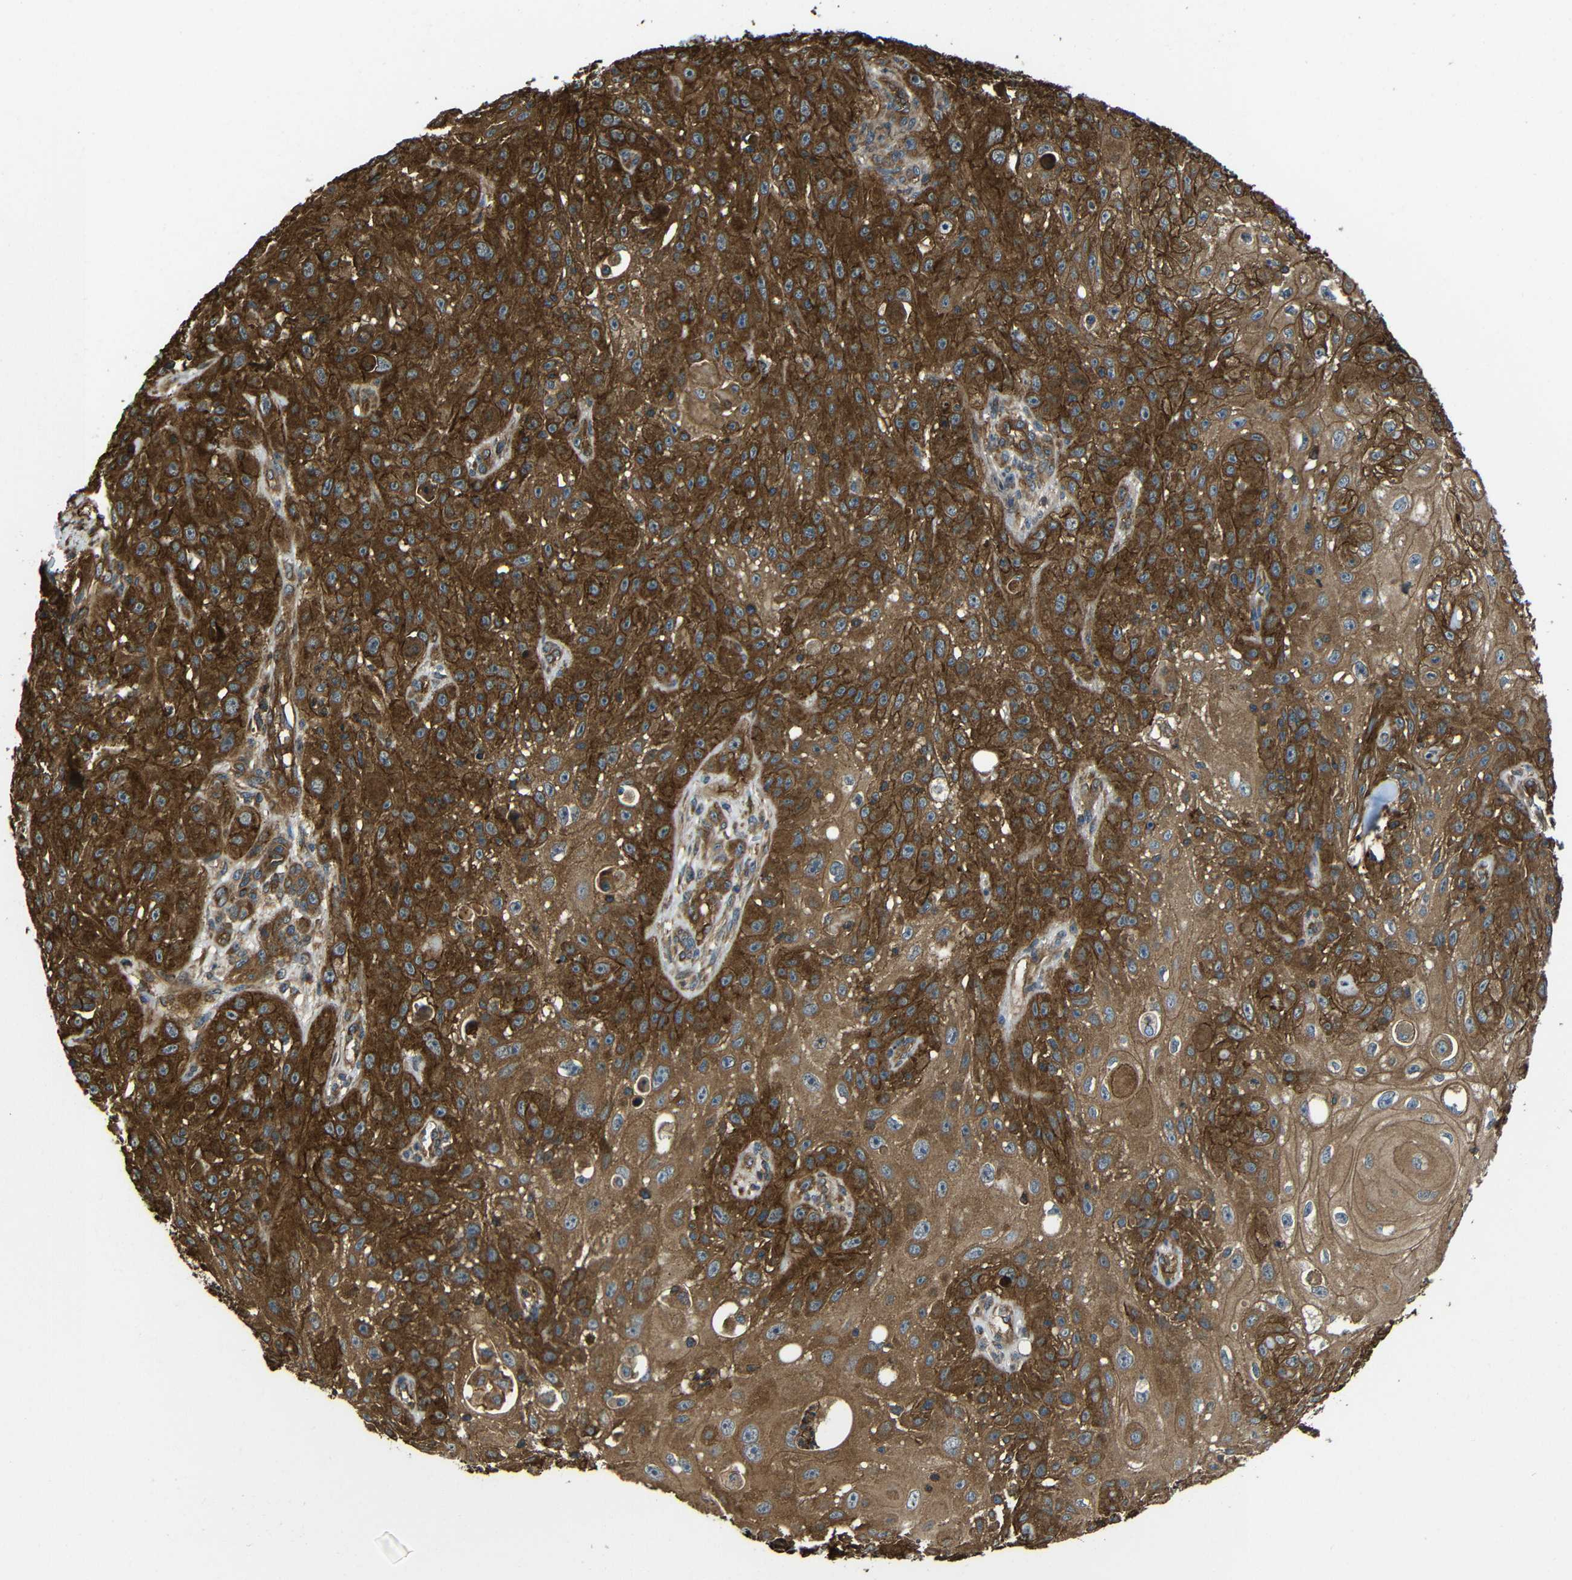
{"staining": {"intensity": "strong", "quantity": ">75%", "location": "cytoplasmic/membranous"}, "tissue": "skin cancer", "cell_type": "Tumor cells", "image_type": "cancer", "snomed": [{"axis": "morphology", "description": "Squamous cell carcinoma, NOS"}, {"axis": "topography", "description": "Skin"}], "caption": "IHC photomicrograph of human skin cancer (squamous cell carcinoma) stained for a protein (brown), which shows high levels of strong cytoplasmic/membranous expression in about >75% of tumor cells.", "gene": "PTCH1", "patient": {"sex": "male", "age": 75}}